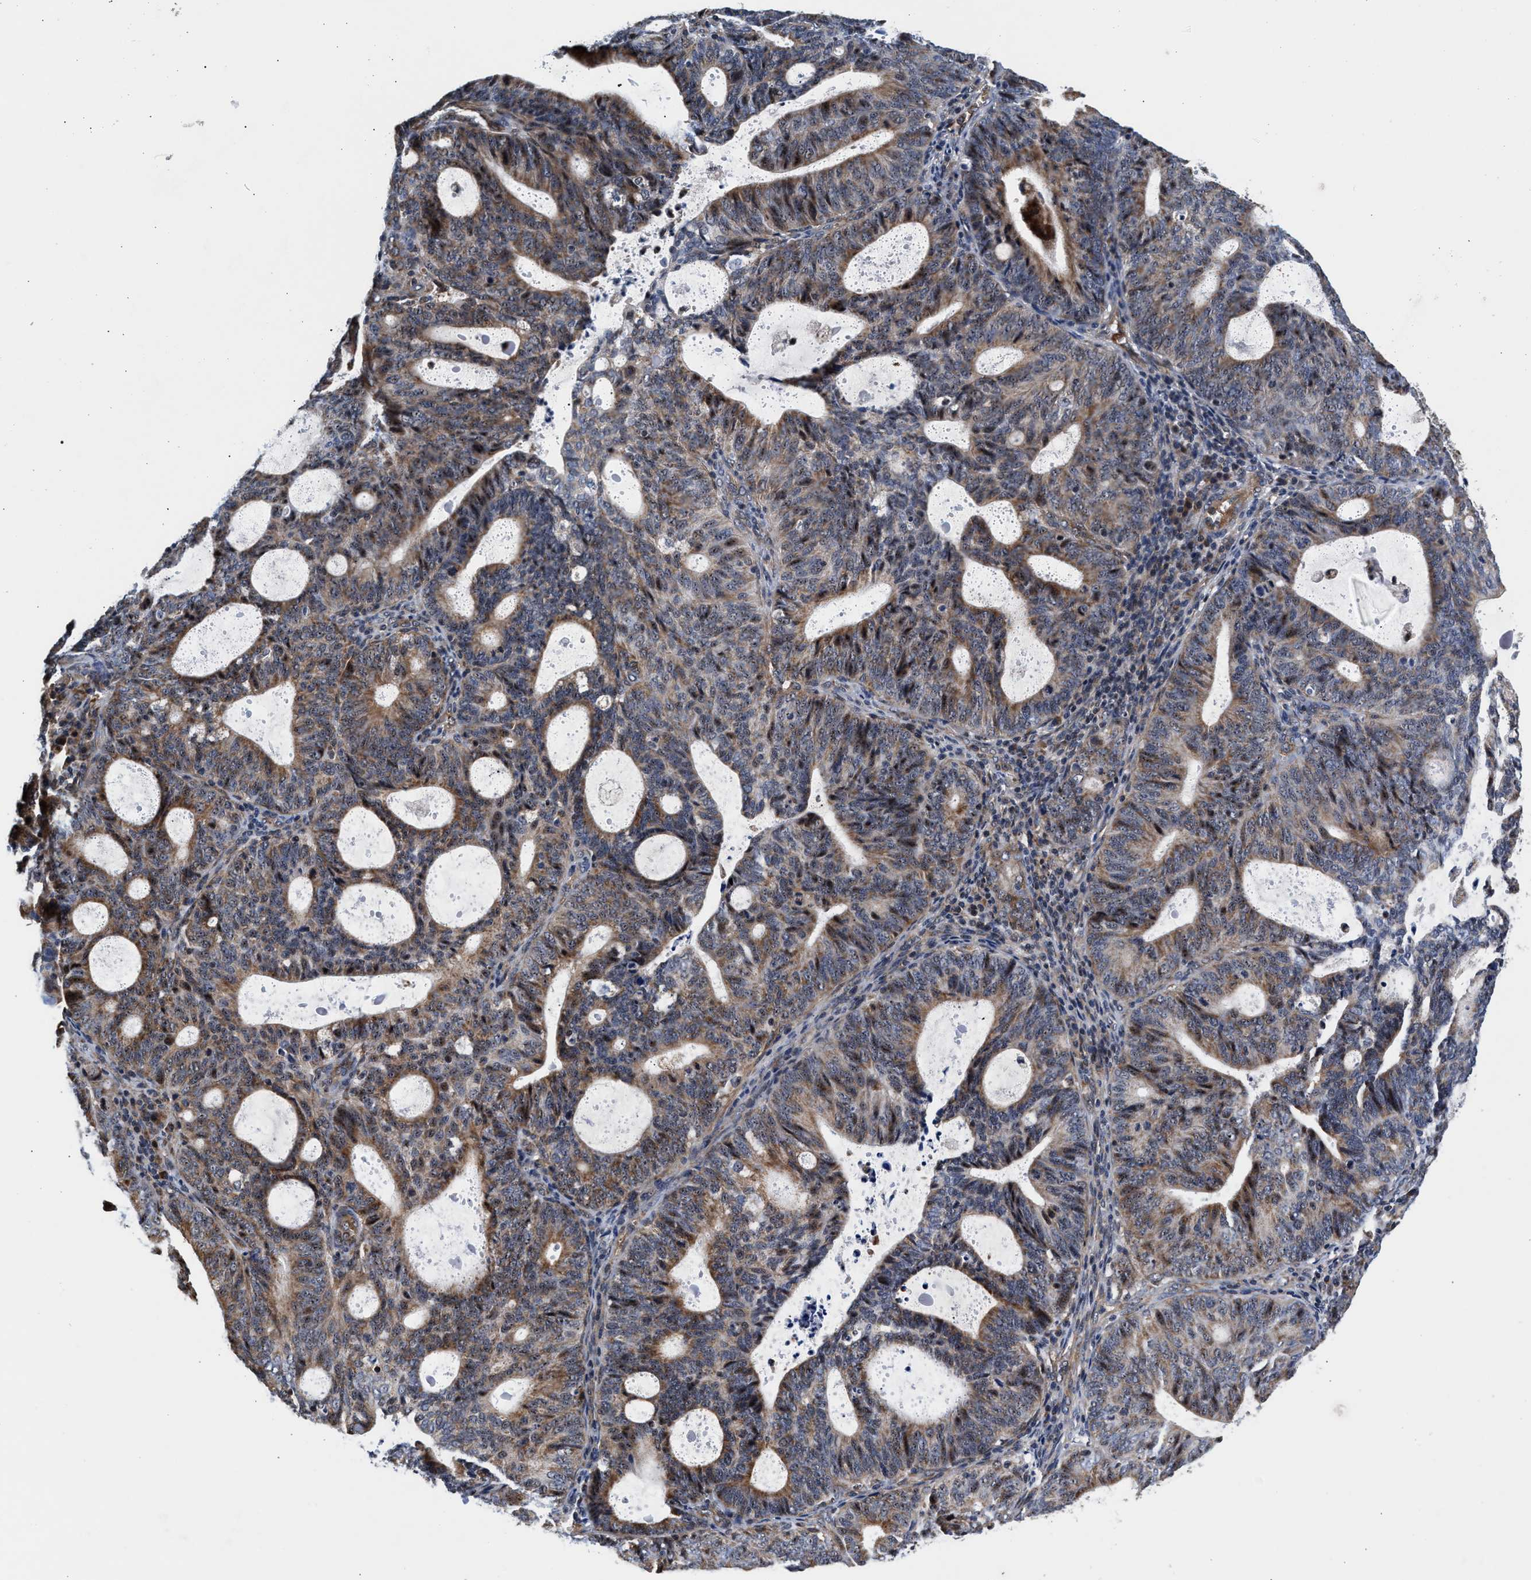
{"staining": {"intensity": "moderate", "quantity": ">75%", "location": "cytoplasmic/membranous"}, "tissue": "endometrial cancer", "cell_type": "Tumor cells", "image_type": "cancer", "snomed": [{"axis": "morphology", "description": "Adenocarcinoma, NOS"}, {"axis": "topography", "description": "Uterus"}], "caption": "There is medium levels of moderate cytoplasmic/membranous expression in tumor cells of endometrial adenocarcinoma, as demonstrated by immunohistochemical staining (brown color).", "gene": "SGK1", "patient": {"sex": "female", "age": 83}}